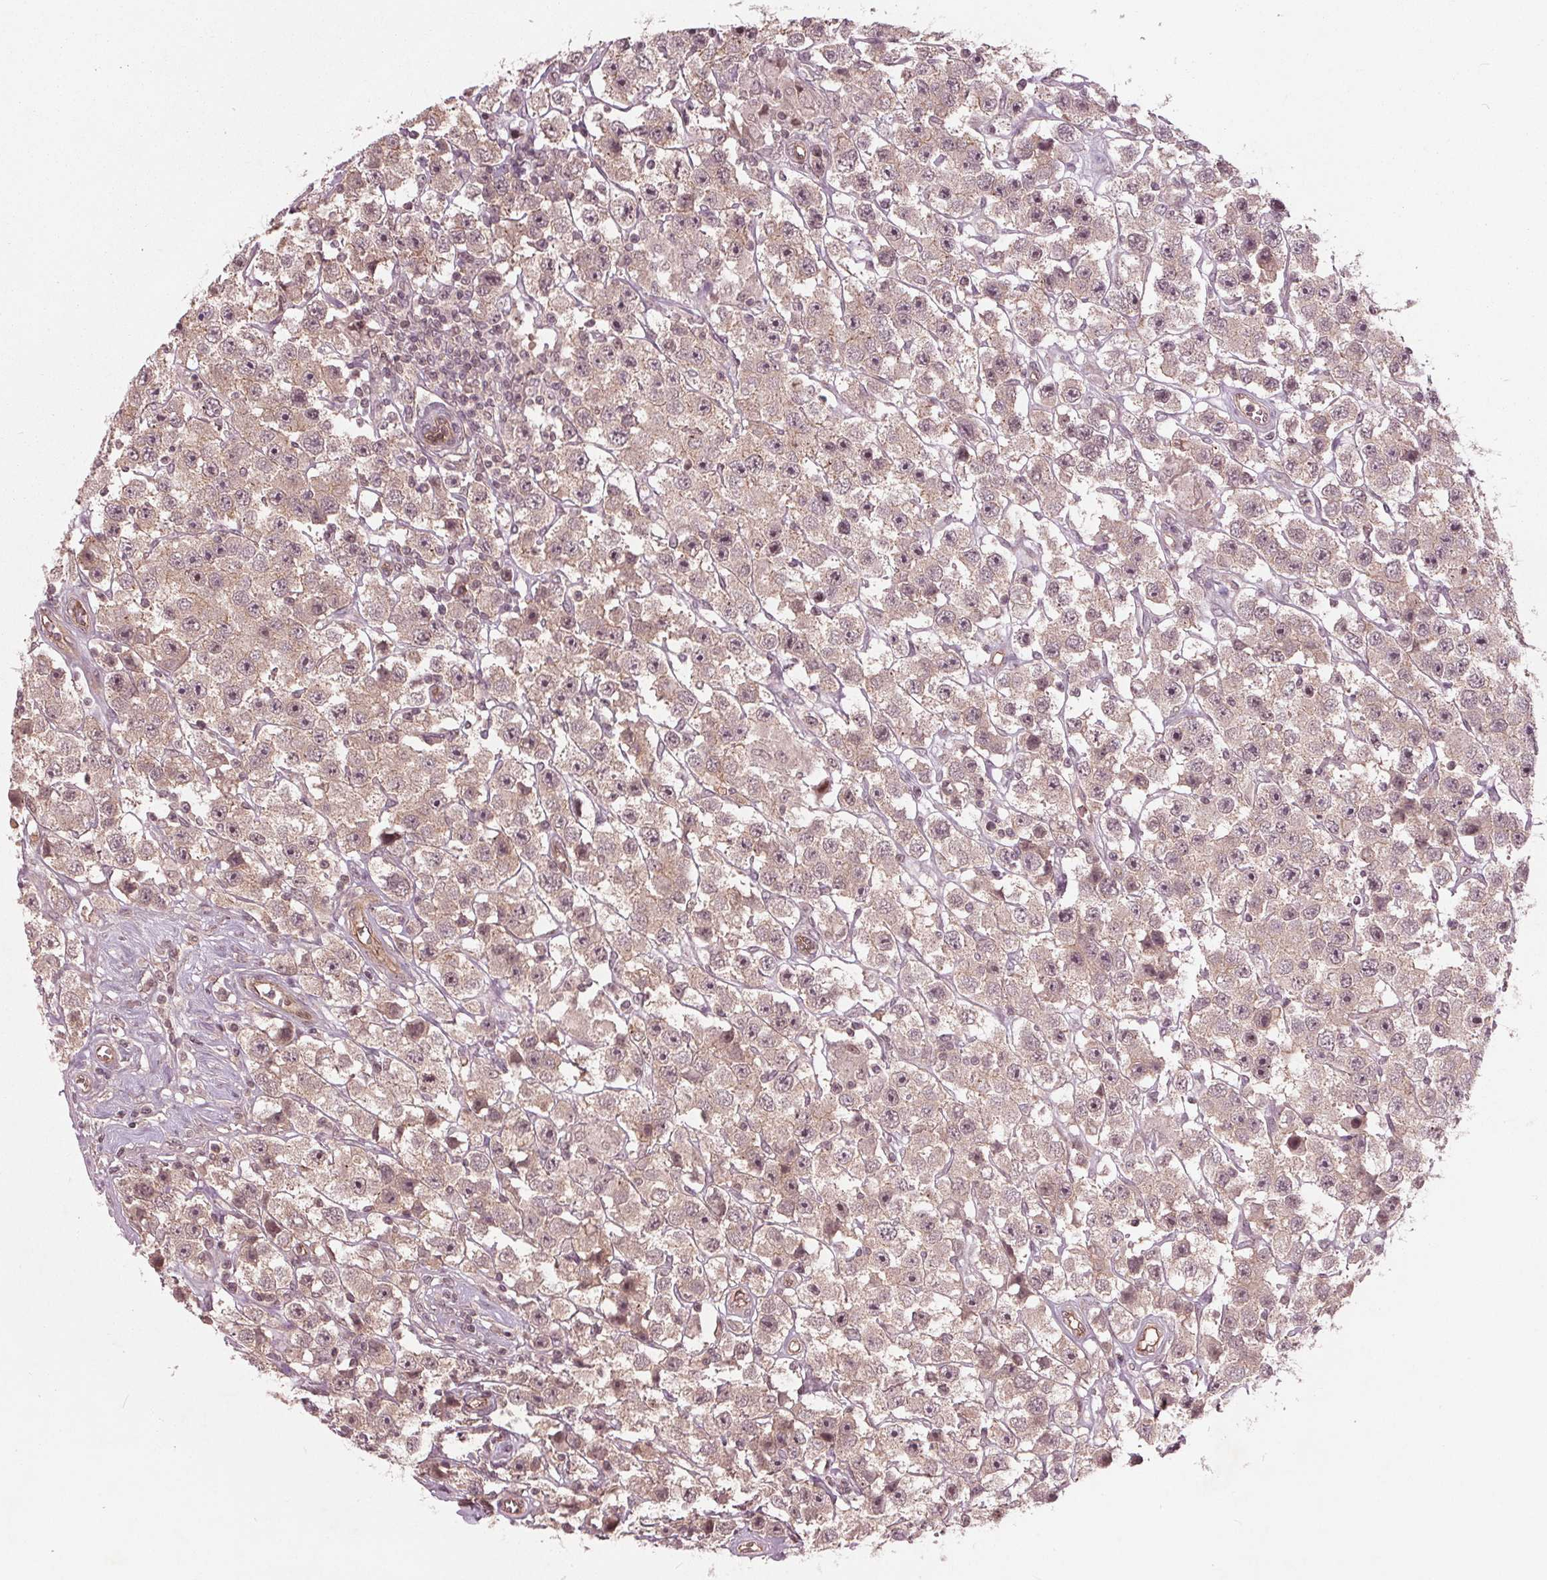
{"staining": {"intensity": "weak", "quantity": "<25%", "location": "cytoplasmic/membranous,nuclear"}, "tissue": "testis cancer", "cell_type": "Tumor cells", "image_type": "cancer", "snomed": [{"axis": "morphology", "description": "Seminoma, NOS"}, {"axis": "topography", "description": "Testis"}], "caption": "Tumor cells show no significant protein expression in testis cancer.", "gene": "BTBD1", "patient": {"sex": "male", "age": 45}}